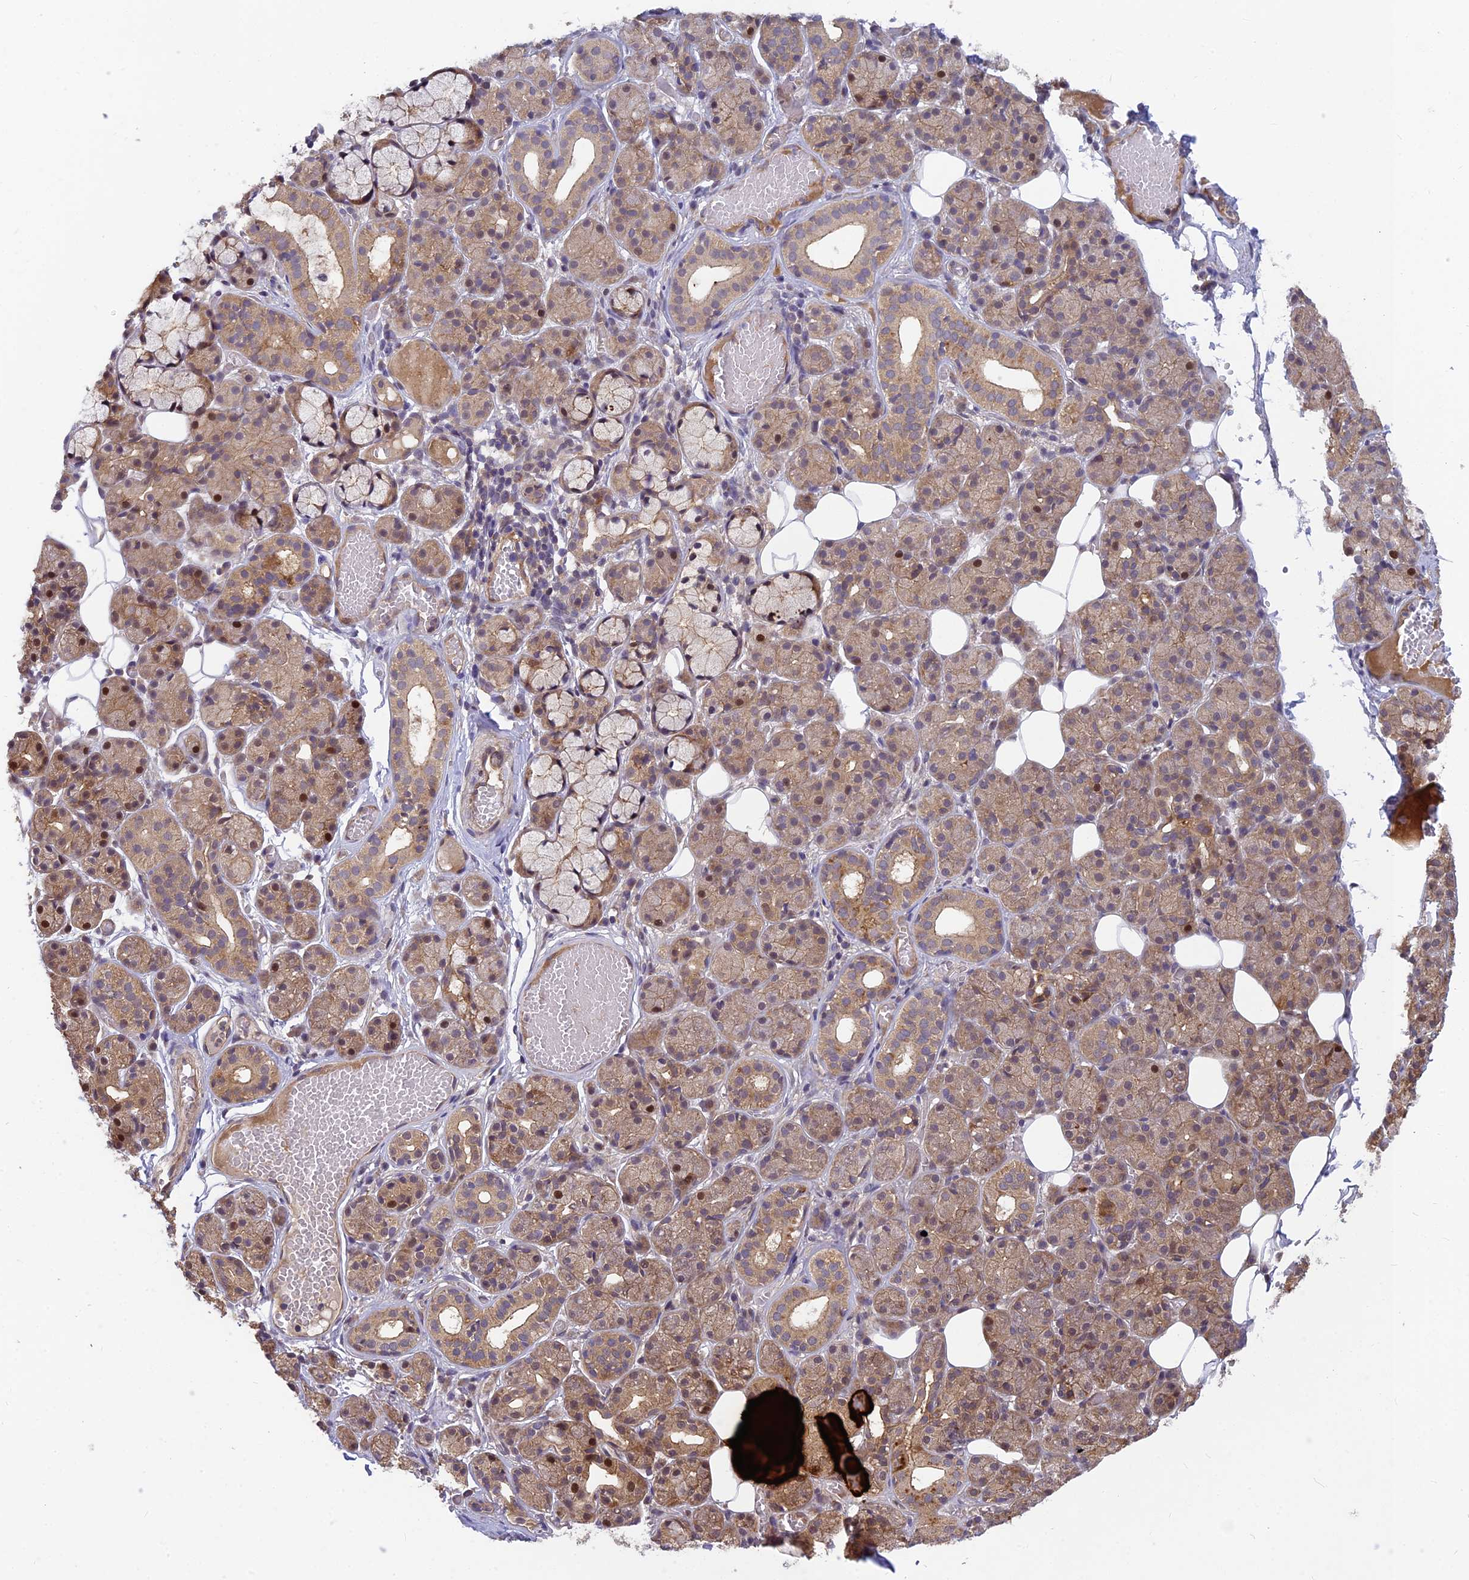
{"staining": {"intensity": "weak", "quantity": "25%-75%", "location": "cytoplasmic/membranous,nuclear"}, "tissue": "salivary gland", "cell_type": "Glandular cells", "image_type": "normal", "snomed": [{"axis": "morphology", "description": "Normal tissue, NOS"}, {"axis": "topography", "description": "Salivary gland"}], "caption": "Immunohistochemistry (IHC) staining of benign salivary gland, which exhibits low levels of weak cytoplasmic/membranous,nuclear positivity in about 25%-75% of glandular cells indicating weak cytoplasmic/membranous,nuclear protein expression. The staining was performed using DAB (brown) for protein detection and nuclei were counterstained in hematoxylin (blue).", "gene": "PIKFYVE", "patient": {"sex": "male", "age": 63}}